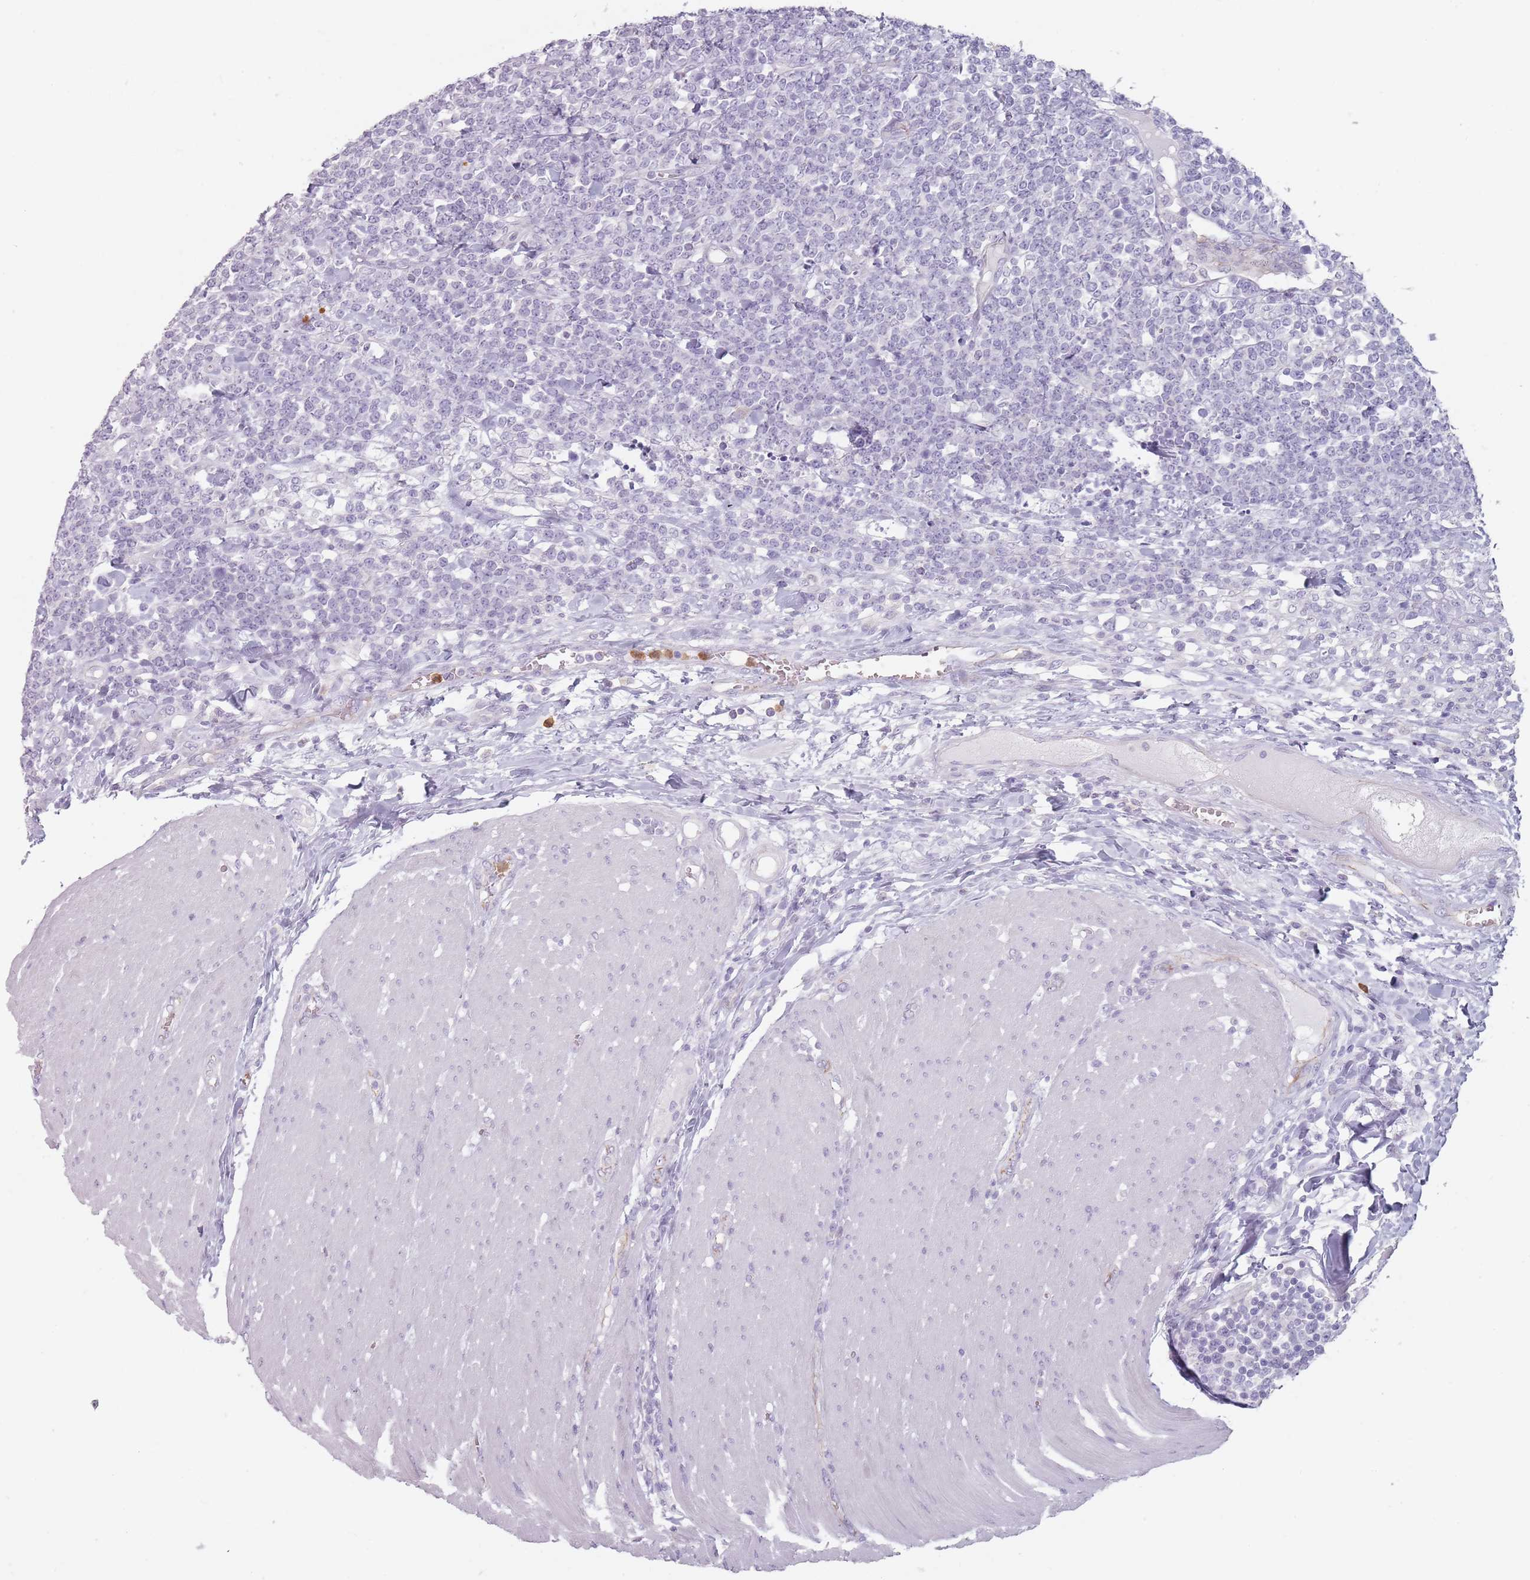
{"staining": {"intensity": "negative", "quantity": "none", "location": "none"}, "tissue": "lymphoma", "cell_type": "Tumor cells", "image_type": "cancer", "snomed": [{"axis": "morphology", "description": "Malignant lymphoma, non-Hodgkin's type, High grade"}, {"axis": "topography", "description": "Small intestine"}], "caption": "IHC of human high-grade malignant lymphoma, non-Hodgkin's type exhibits no positivity in tumor cells.", "gene": "ZNF584", "patient": {"sex": "male", "age": 8}}